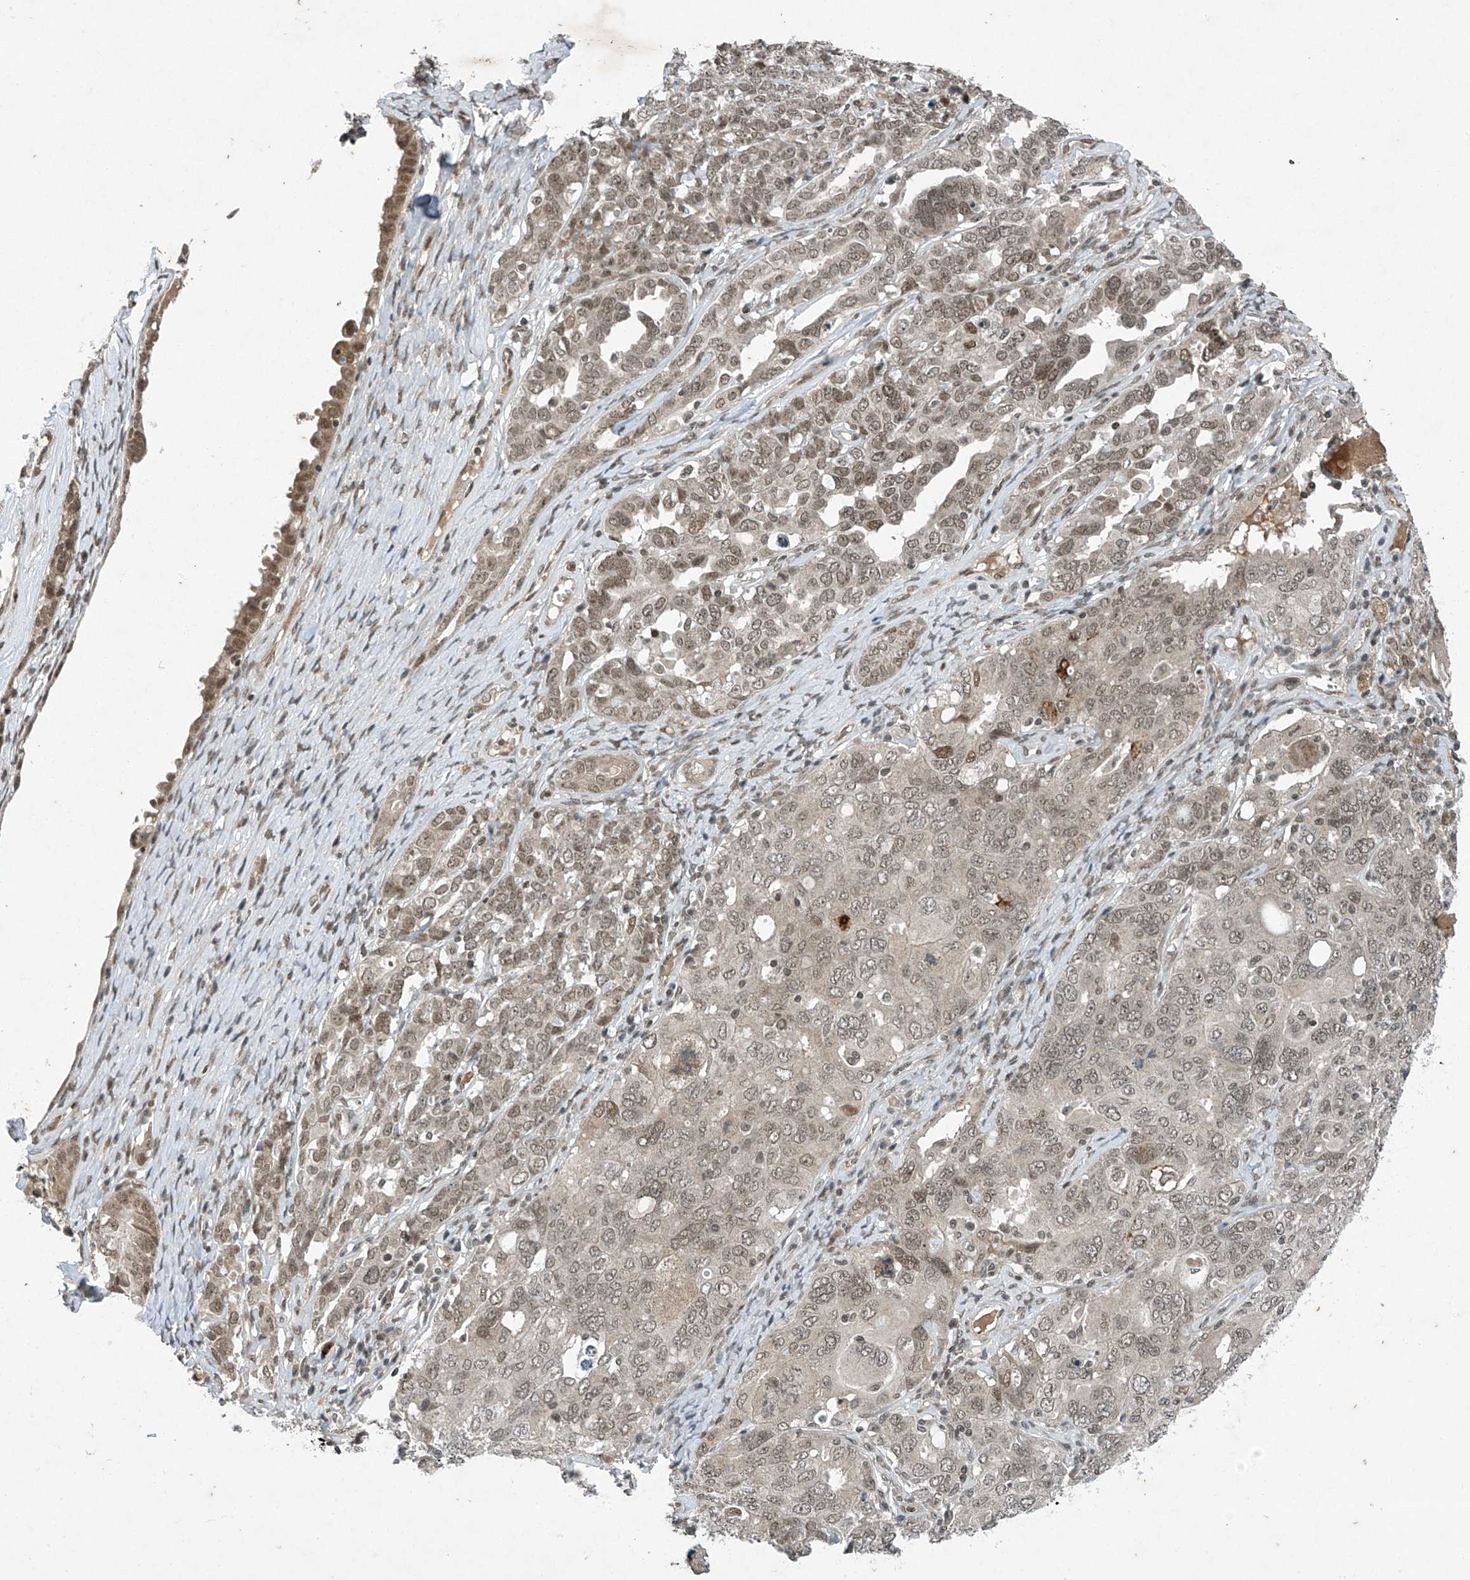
{"staining": {"intensity": "weak", "quantity": ">75%", "location": "nuclear"}, "tissue": "ovarian cancer", "cell_type": "Tumor cells", "image_type": "cancer", "snomed": [{"axis": "morphology", "description": "Carcinoma, endometroid"}, {"axis": "topography", "description": "Ovary"}], "caption": "Ovarian endometroid carcinoma stained for a protein (brown) demonstrates weak nuclear positive staining in approximately >75% of tumor cells.", "gene": "TAF8", "patient": {"sex": "female", "age": 62}}